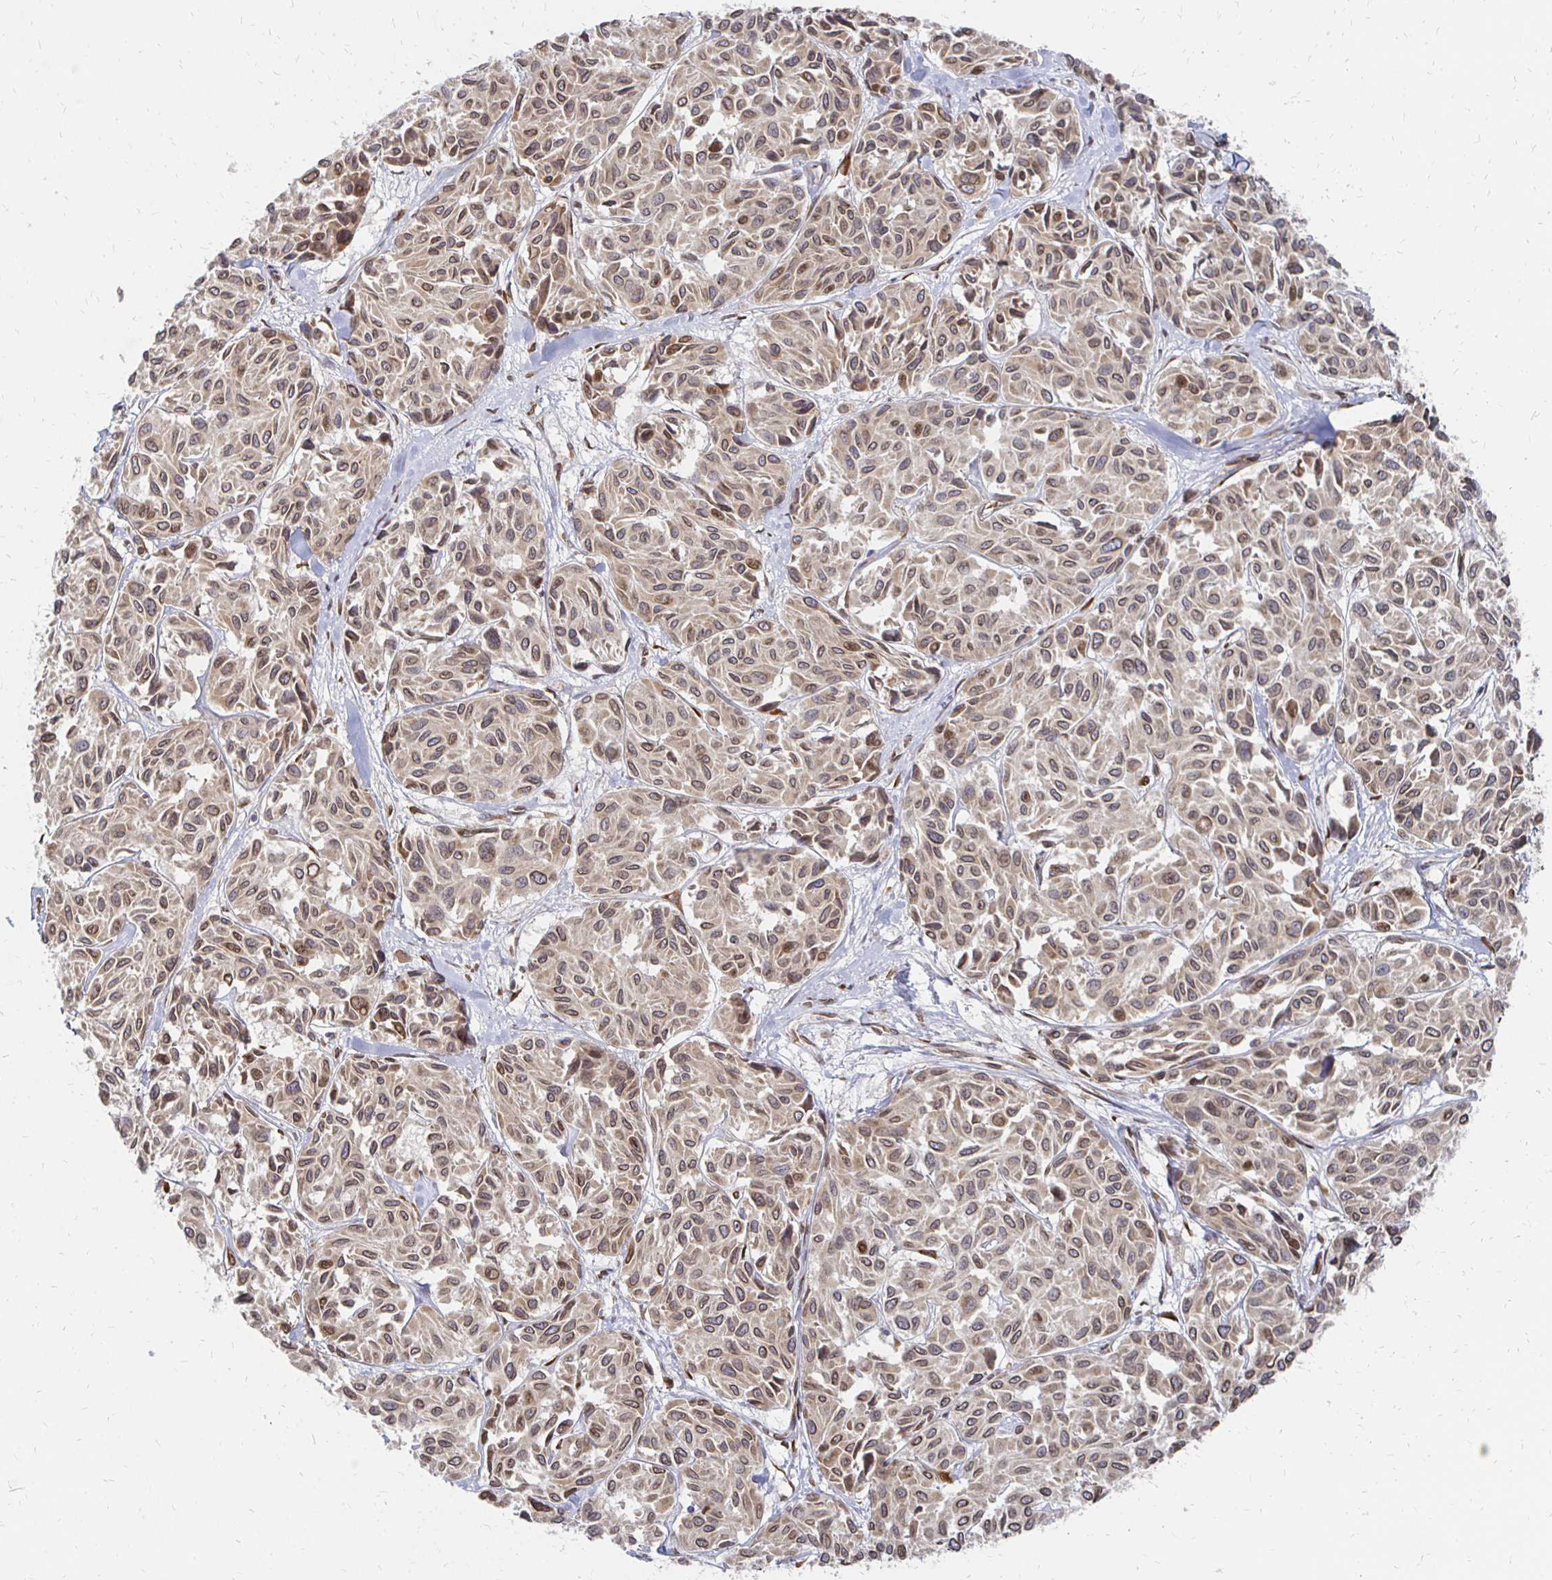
{"staining": {"intensity": "moderate", "quantity": ">75%", "location": "cytoplasmic/membranous,nuclear"}, "tissue": "melanoma", "cell_type": "Tumor cells", "image_type": "cancer", "snomed": [{"axis": "morphology", "description": "Malignant melanoma, NOS"}, {"axis": "topography", "description": "Skin"}], "caption": "Immunohistochemical staining of melanoma displays medium levels of moderate cytoplasmic/membranous and nuclear staining in about >75% of tumor cells. The protein of interest is shown in brown color, while the nuclei are stained blue.", "gene": "PELI3", "patient": {"sex": "female", "age": 66}}